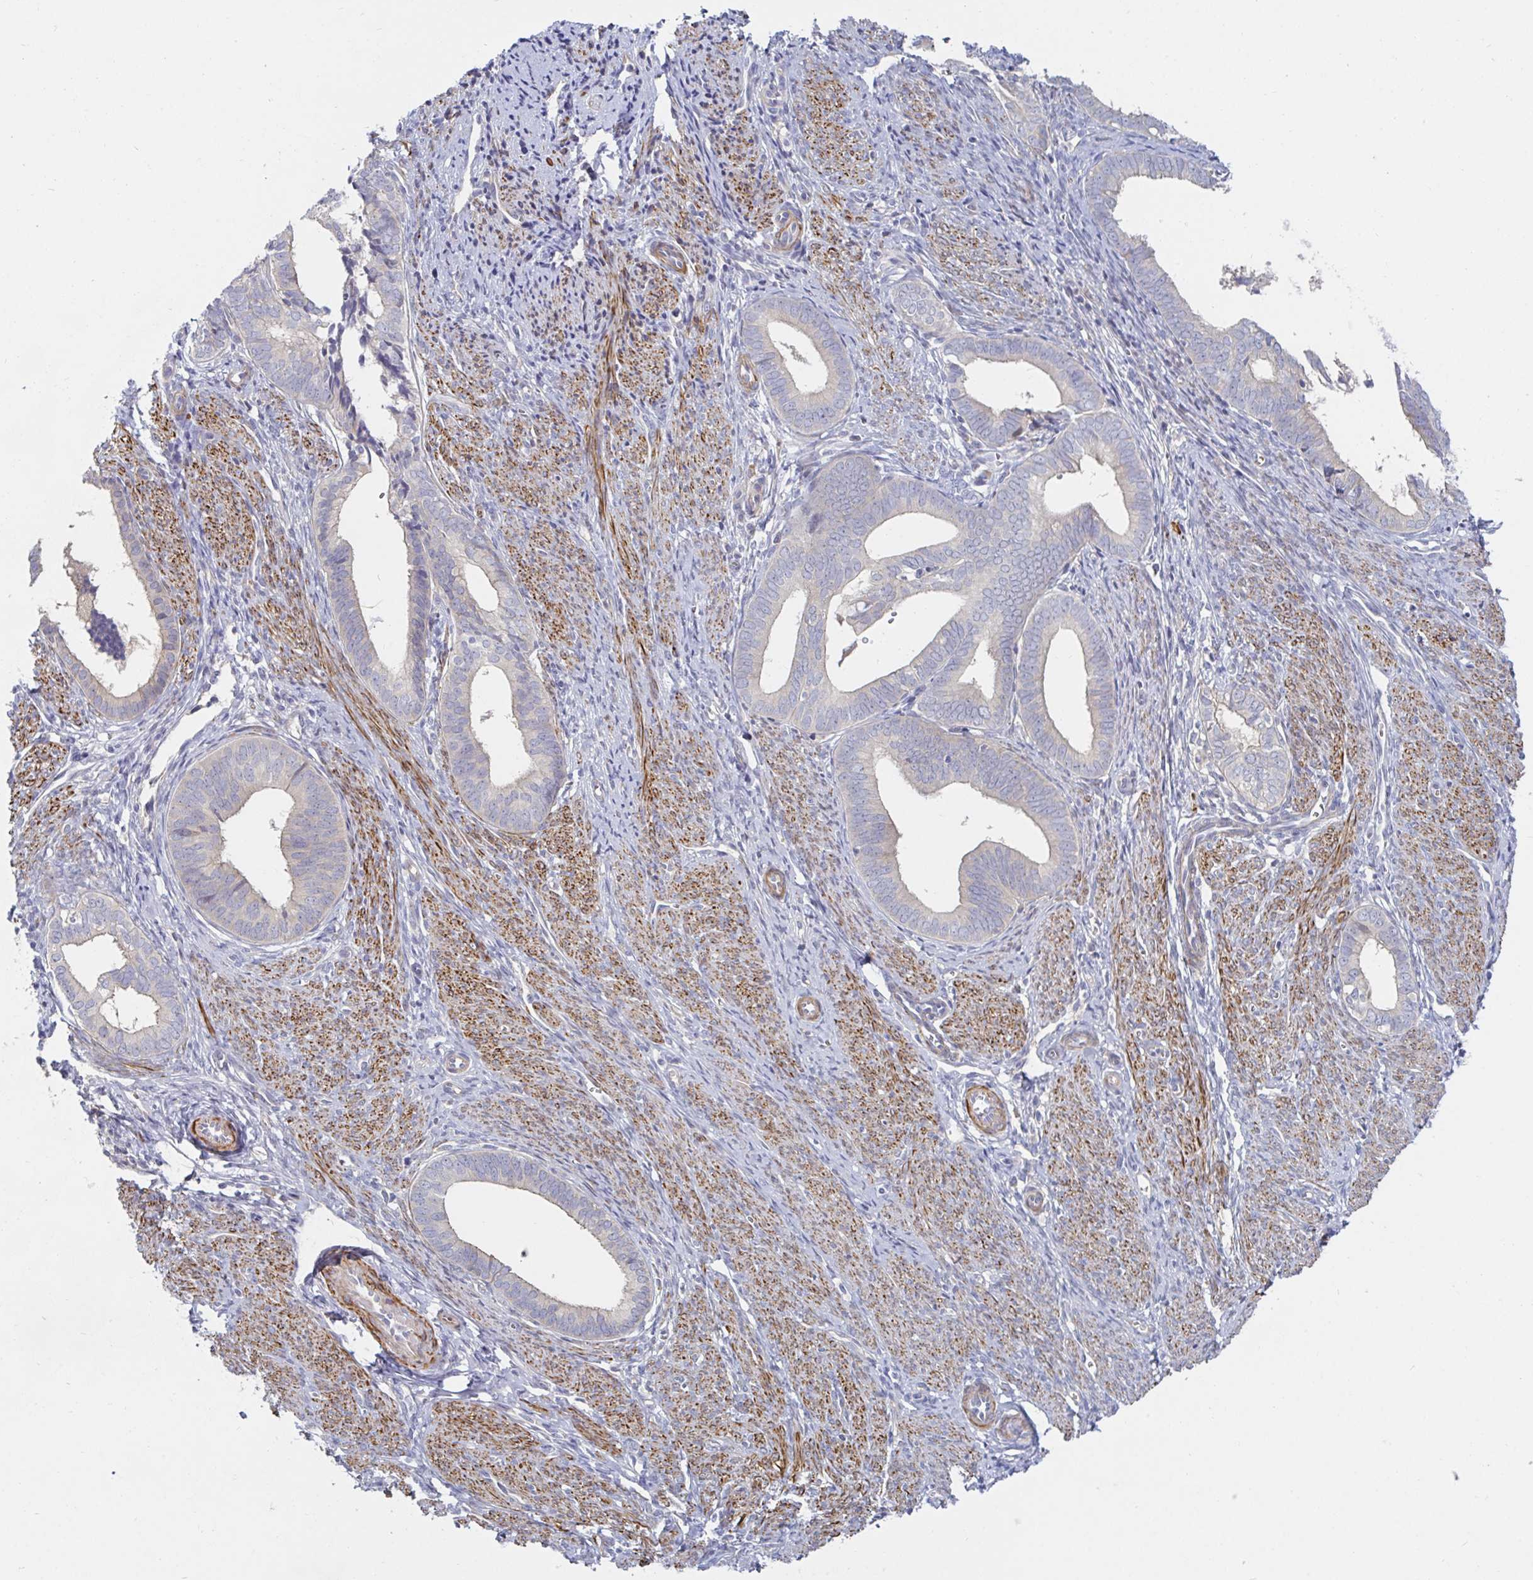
{"staining": {"intensity": "negative", "quantity": "none", "location": "none"}, "tissue": "endometrial cancer", "cell_type": "Tumor cells", "image_type": "cancer", "snomed": [{"axis": "morphology", "description": "Adenocarcinoma, NOS"}, {"axis": "topography", "description": "Endometrium"}], "caption": "Endometrial adenocarcinoma stained for a protein using IHC reveals no expression tumor cells.", "gene": "SSH2", "patient": {"sex": "female", "age": 75}}